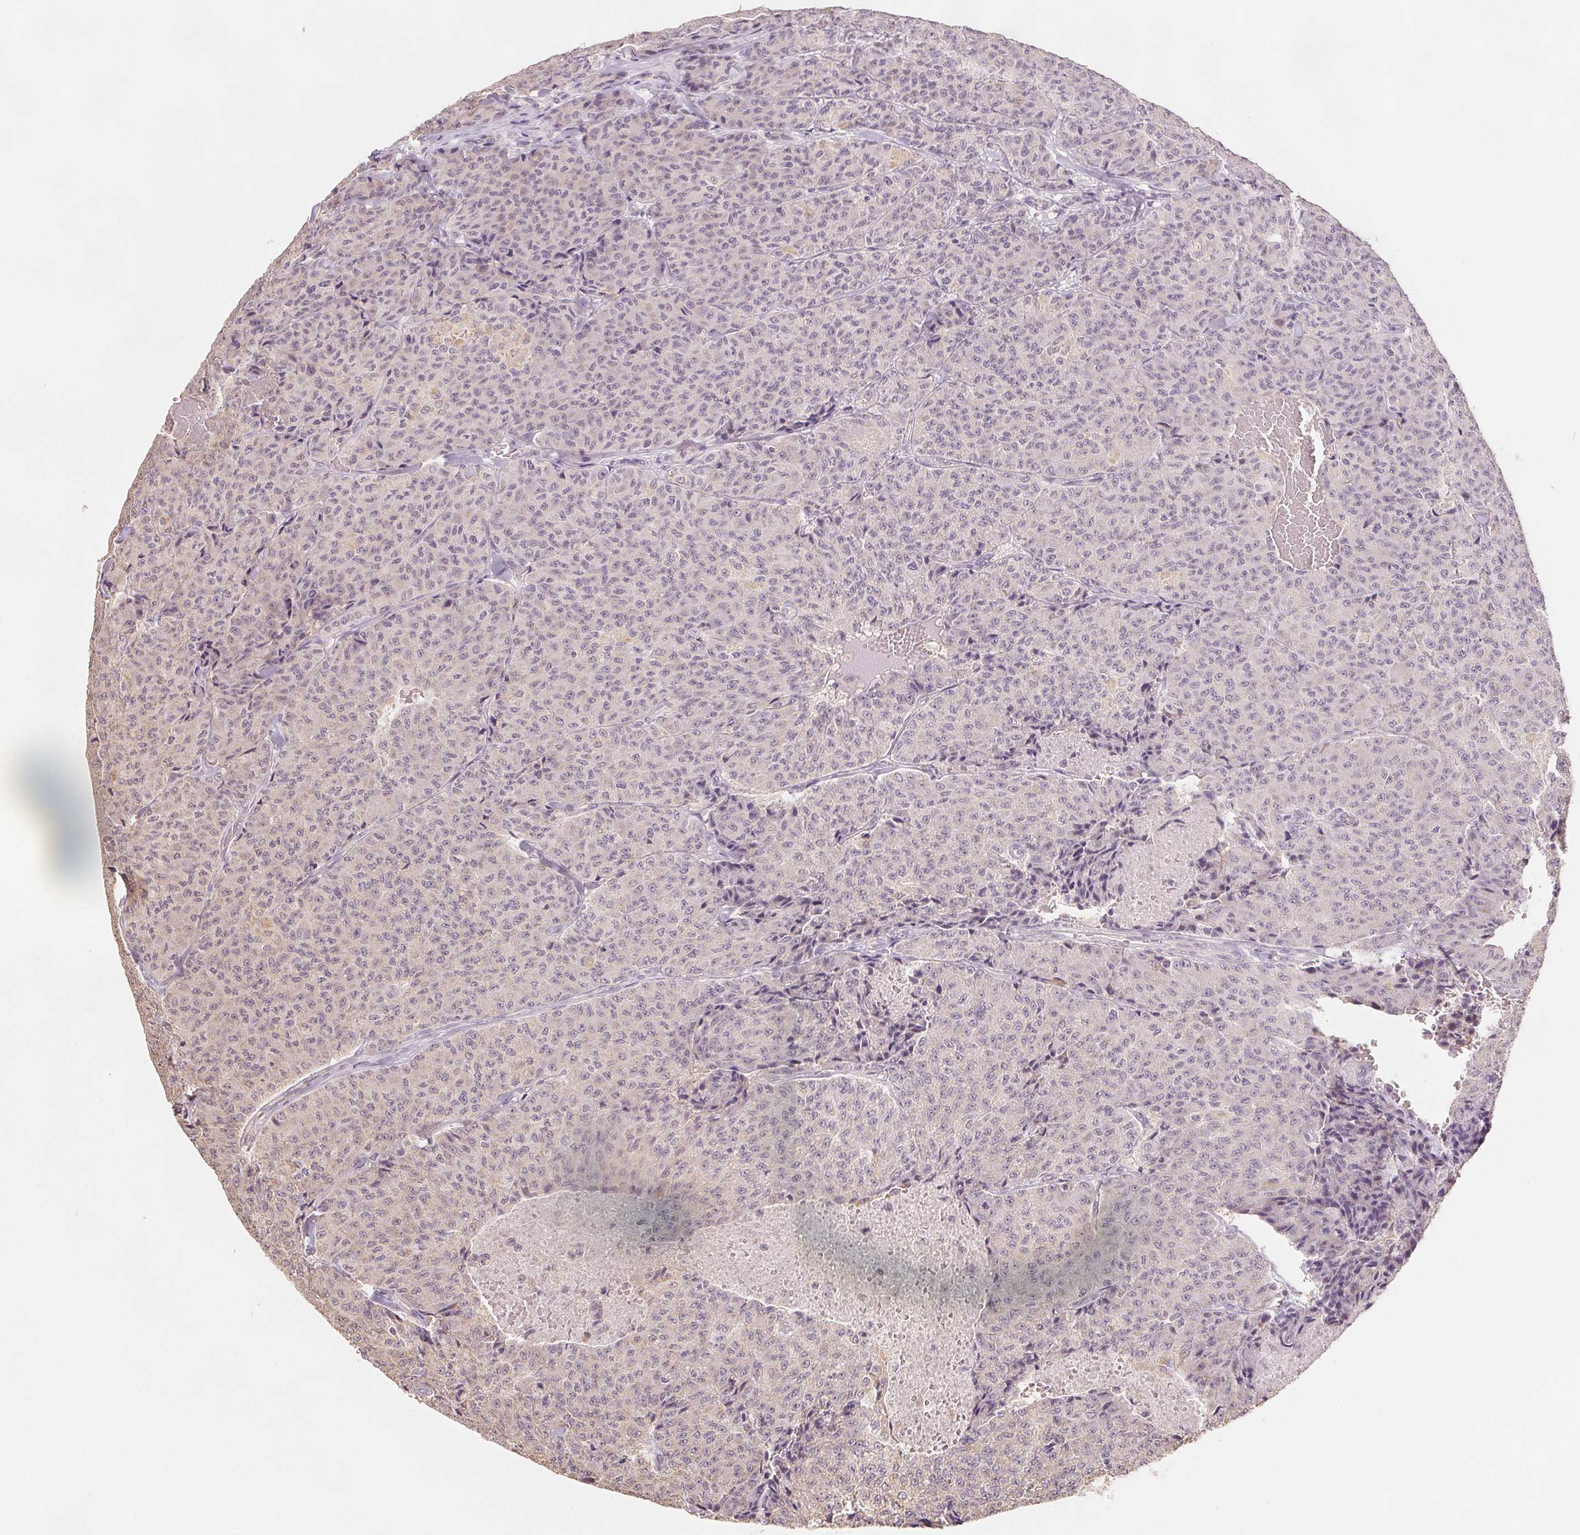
{"staining": {"intensity": "weak", "quantity": "<25%", "location": "cytoplasmic/membranous"}, "tissue": "carcinoid", "cell_type": "Tumor cells", "image_type": "cancer", "snomed": [{"axis": "morphology", "description": "Carcinoid, malignant, NOS"}, {"axis": "topography", "description": "Lung"}], "caption": "This histopathology image is of carcinoid stained with immunohistochemistry (IHC) to label a protein in brown with the nuclei are counter-stained blue. There is no expression in tumor cells.", "gene": "COX14", "patient": {"sex": "male", "age": 71}}